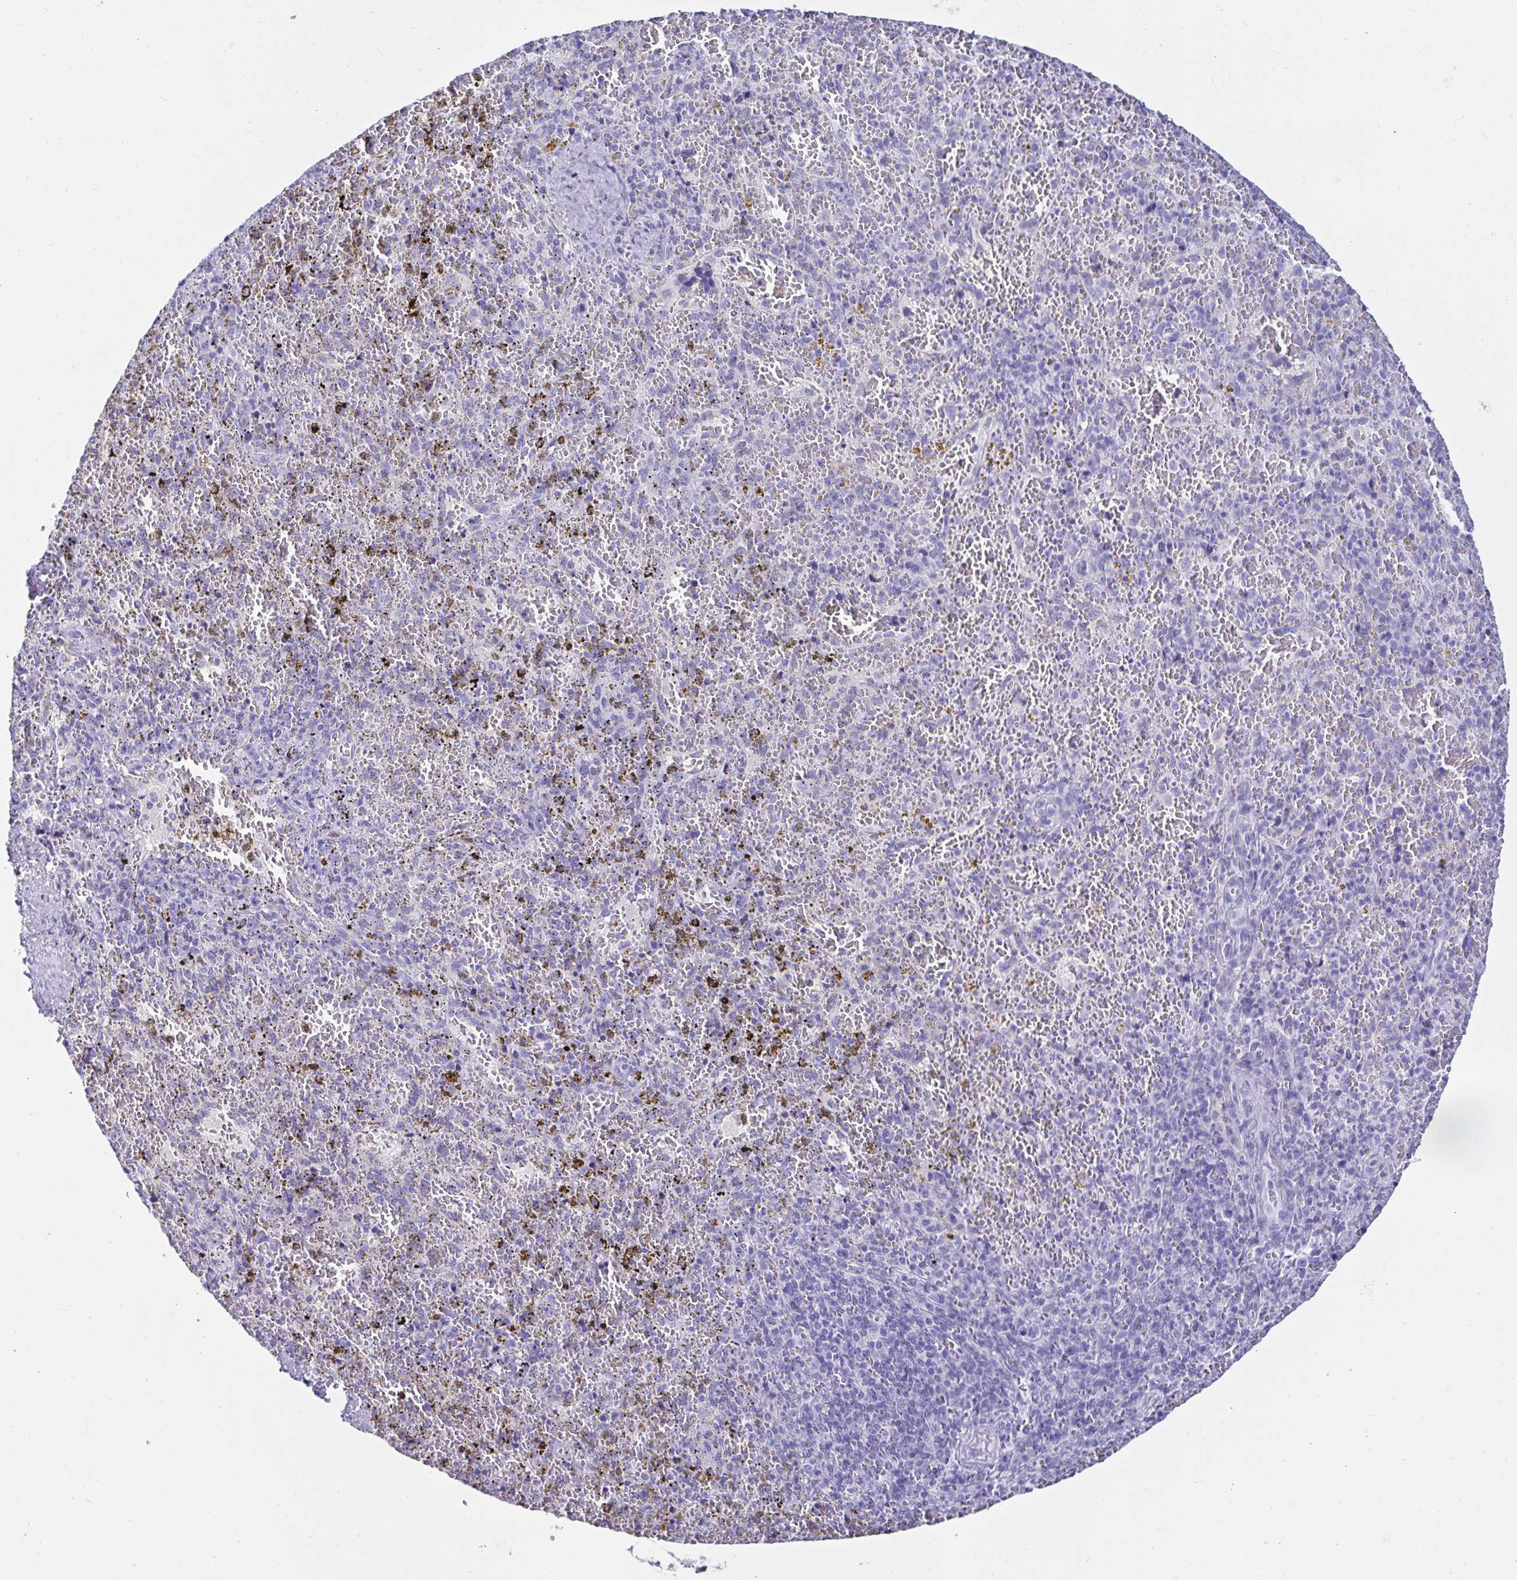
{"staining": {"intensity": "negative", "quantity": "none", "location": "none"}, "tissue": "spleen", "cell_type": "Cells in red pulp", "image_type": "normal", "snomed": [{"axis": "morphology", "description": "Normal tissue, NOS"}, {"axis": "topography", "description": "Spleen"}], "caption": "An immunohistochemistry (IHC) micrograph of benign spleen is shown. There is no staining in cells in red pulp of spleen.", "gene": "ZPBP2", "patient": {"sex": "female", "age": 50}}